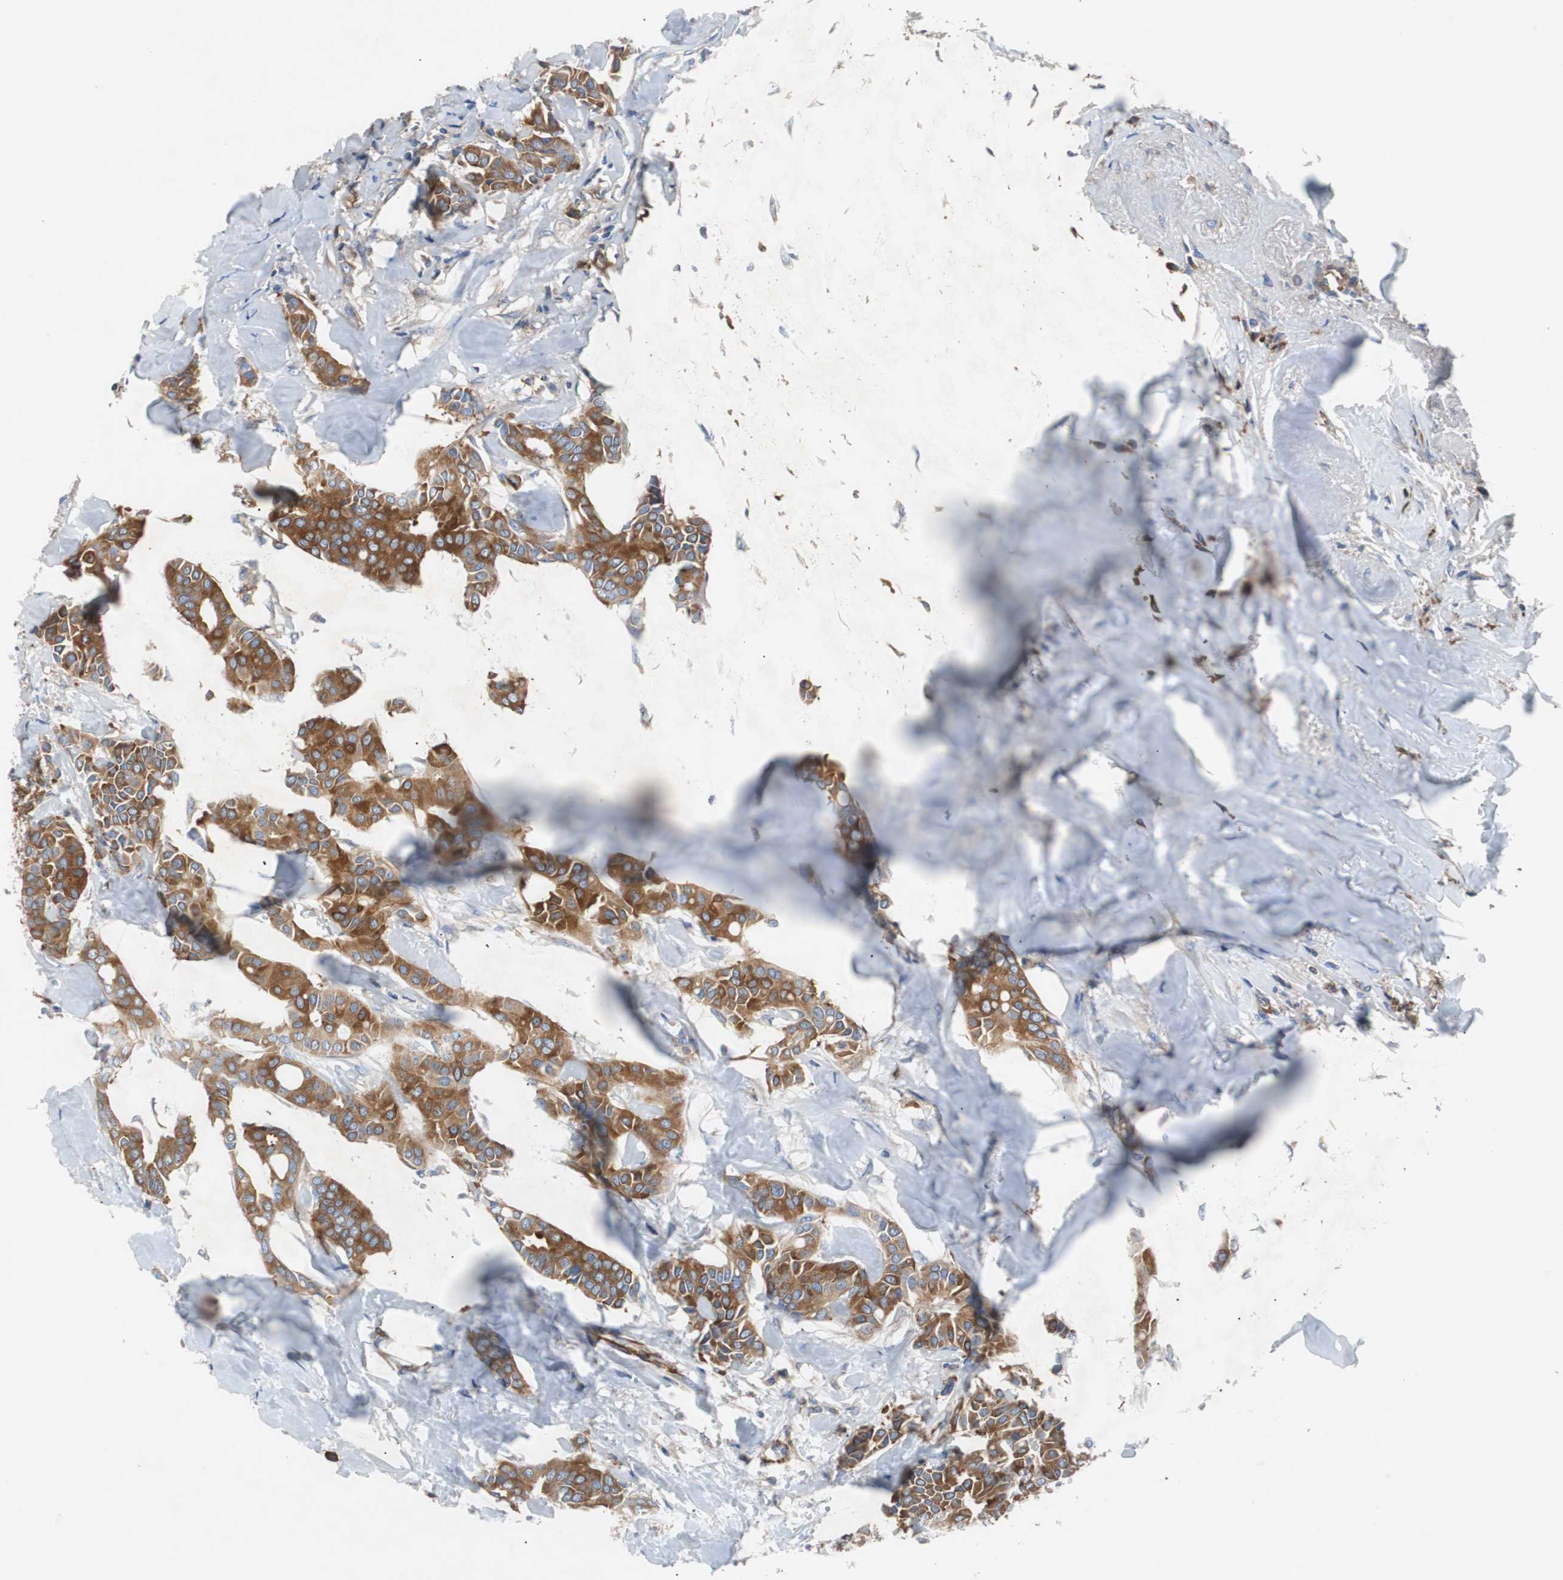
{"staining": {"intensity": "strong", "quantity": ">75%", "location": "cytoplasmic/membranous"}, "tissue": "head and neck cancer", "cell_type": "Tumor cells", "image_type": "cancer", "snomed": [{"axis": "morphology", "description": "Adenocarcinoma, NOS"}, {"axis": "topography", "description": "Salivary gland"}, {"axis": "topography", "description": "Head-Neck"}], "caption": "Head and neck cancer (adenocarcinoma) tissue displays strong cytoplasmic/membranous staining in approximately >75% of tumor cells, visualized by immunohistochemistry. (brown staining indicates protein expression, while blue staining denotes nuclei).", "gene": "GYS1", "patient": {"sex": "female", "age": 59}}